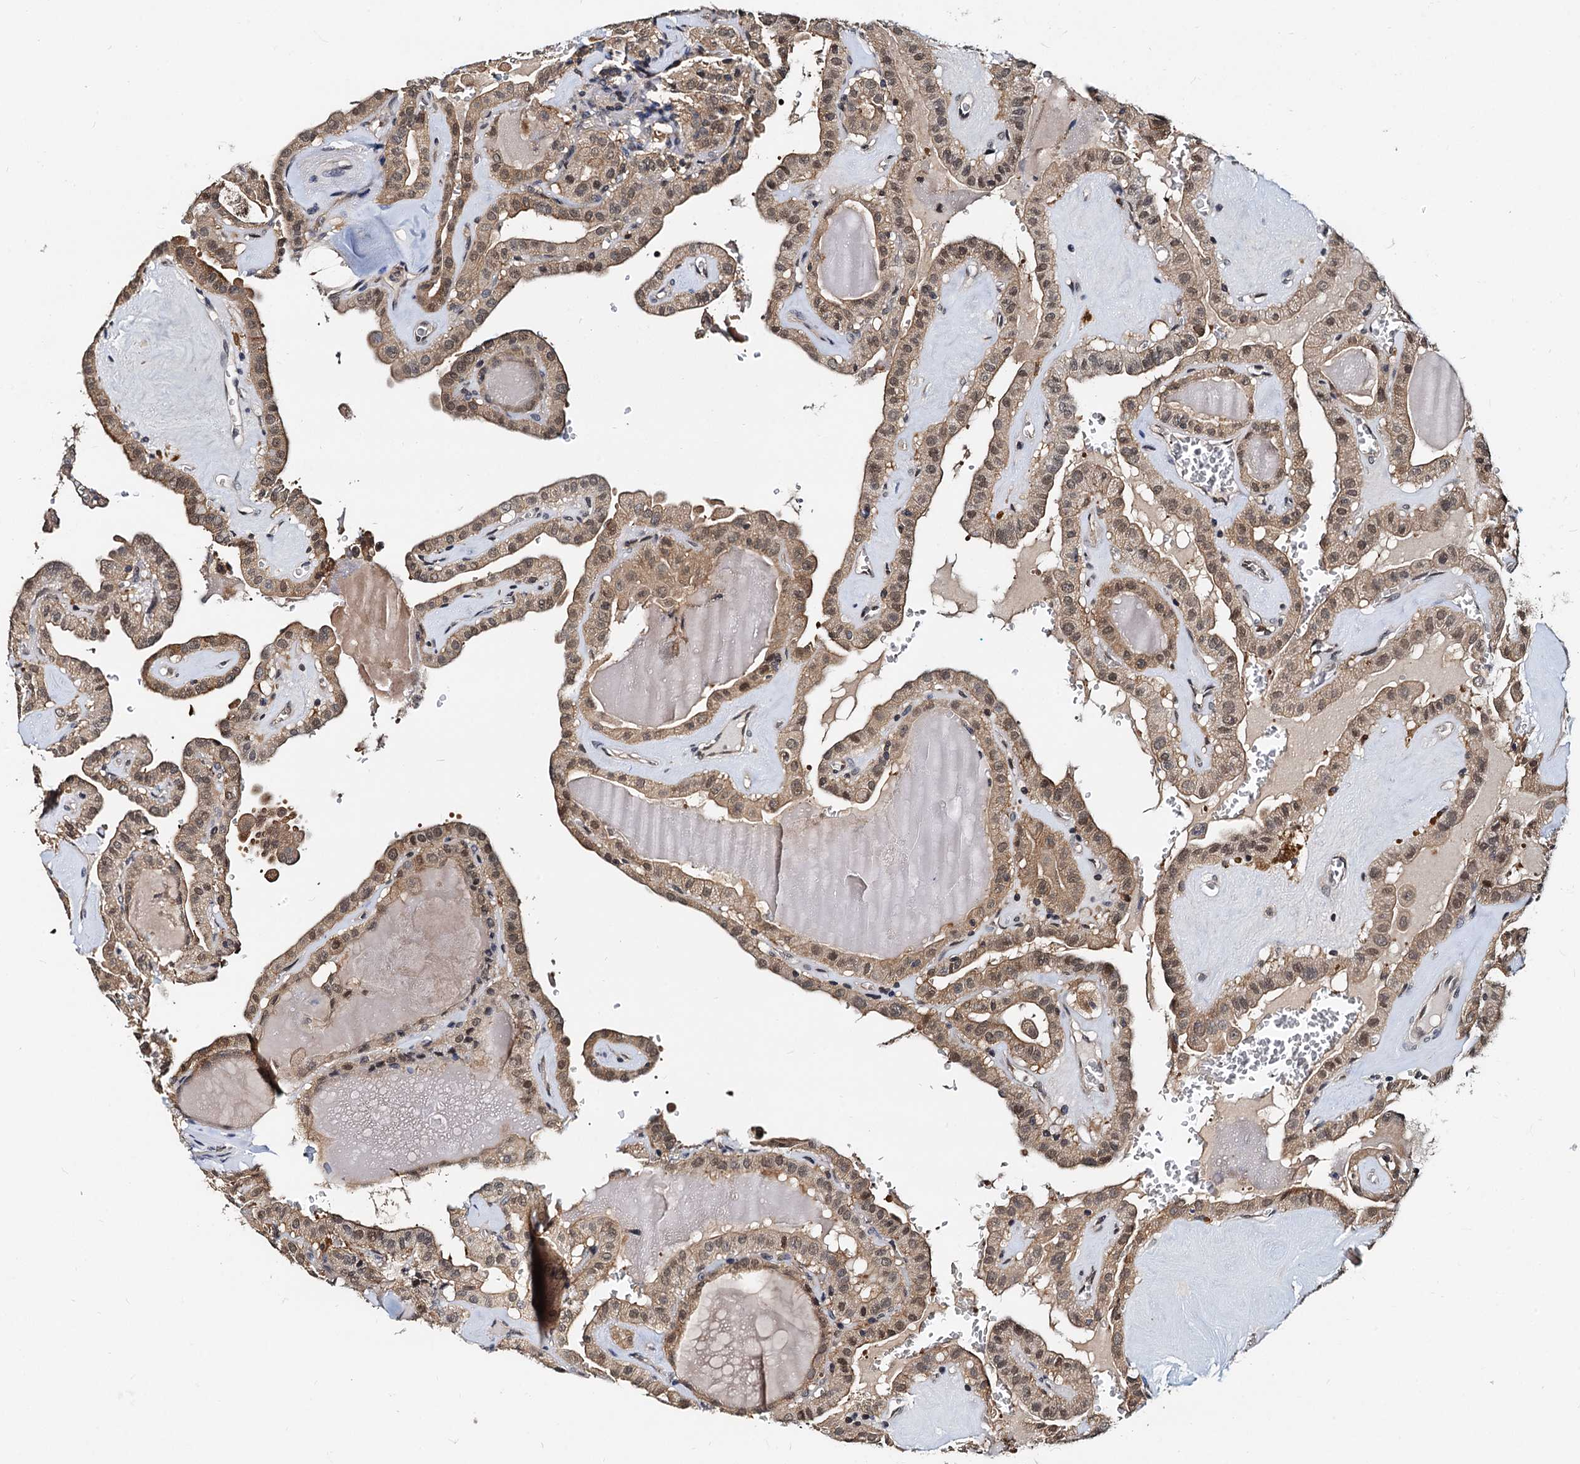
{"staining": {"intensity": "moderate", "quantity": ">75%", "location": "nuclear"}, "tissue": "thyroid cancer", "cell_type": "Tumor cells", "image_type": "cancer", "snomed": [{"axis": "morphology", "description": "Papillary adenocarcinoma, NOS"}, {"axis": "topography", "description": "Thyroid gland"}], "caption": "Moderate nuclear positivity is seen in approximately >75% of tumor cells in thyroid cancer.", "gene": "PTGES3", "patient": {"sex": "male", "age": 52}}